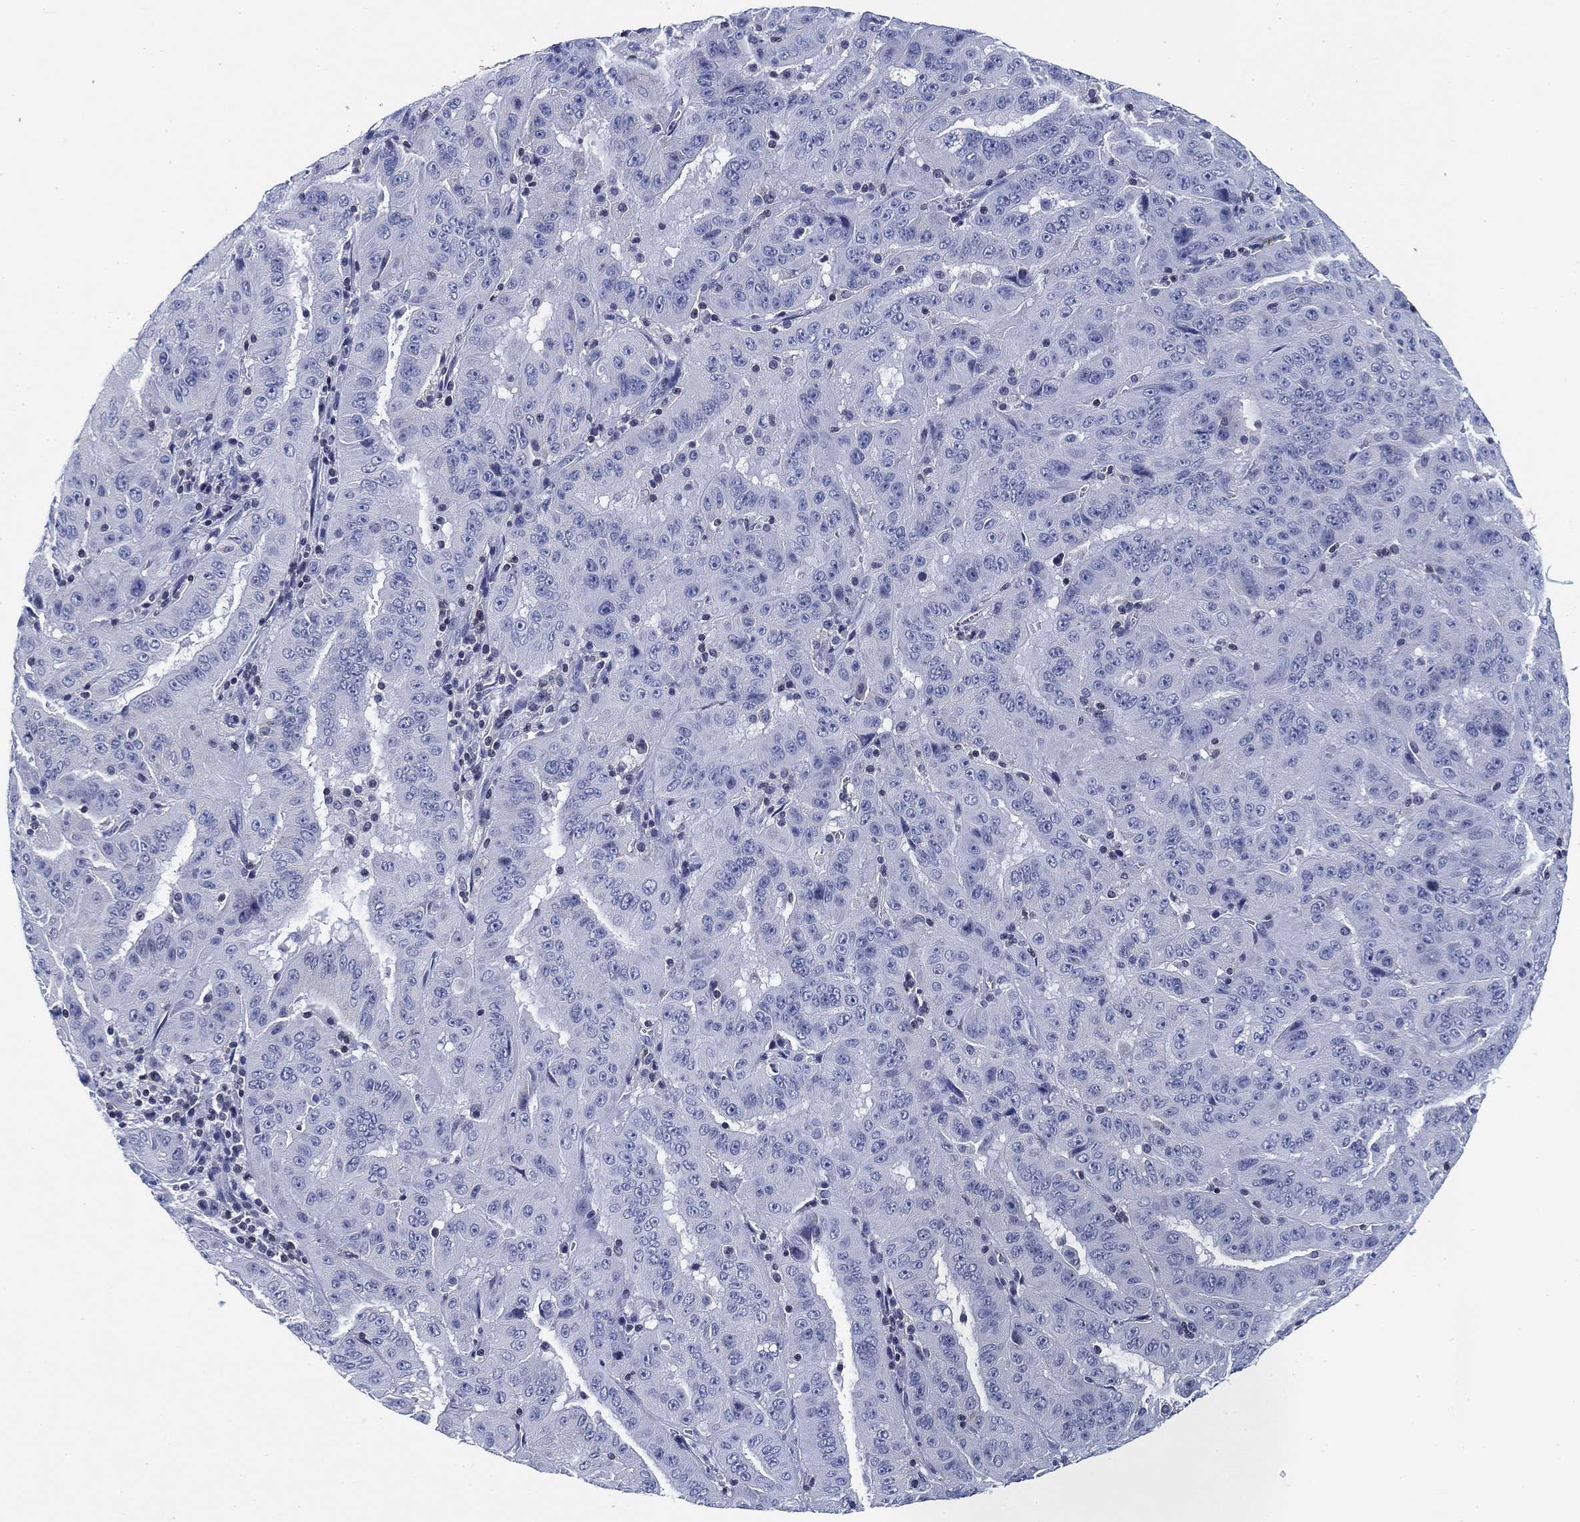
{"staining": {"intensity": "negative", "quantity": "none", "location": "none"}, "tissue": "pancreatic cancer", "cell_type": "Tumor cells", "image_type": "cancer", "snomed": [{"axis": "morphology", "description": "Adenocarcinoma, NOS"}, {"axis": "topography", "description": "Pancreas"}], "caption": "An IHC histopathology image of pancreatic cancer is shown. There is no staining in tumor cells of pancreatic cancer.", "gene": "FYB1", "patient": {"sex": "male", "age": 63}}